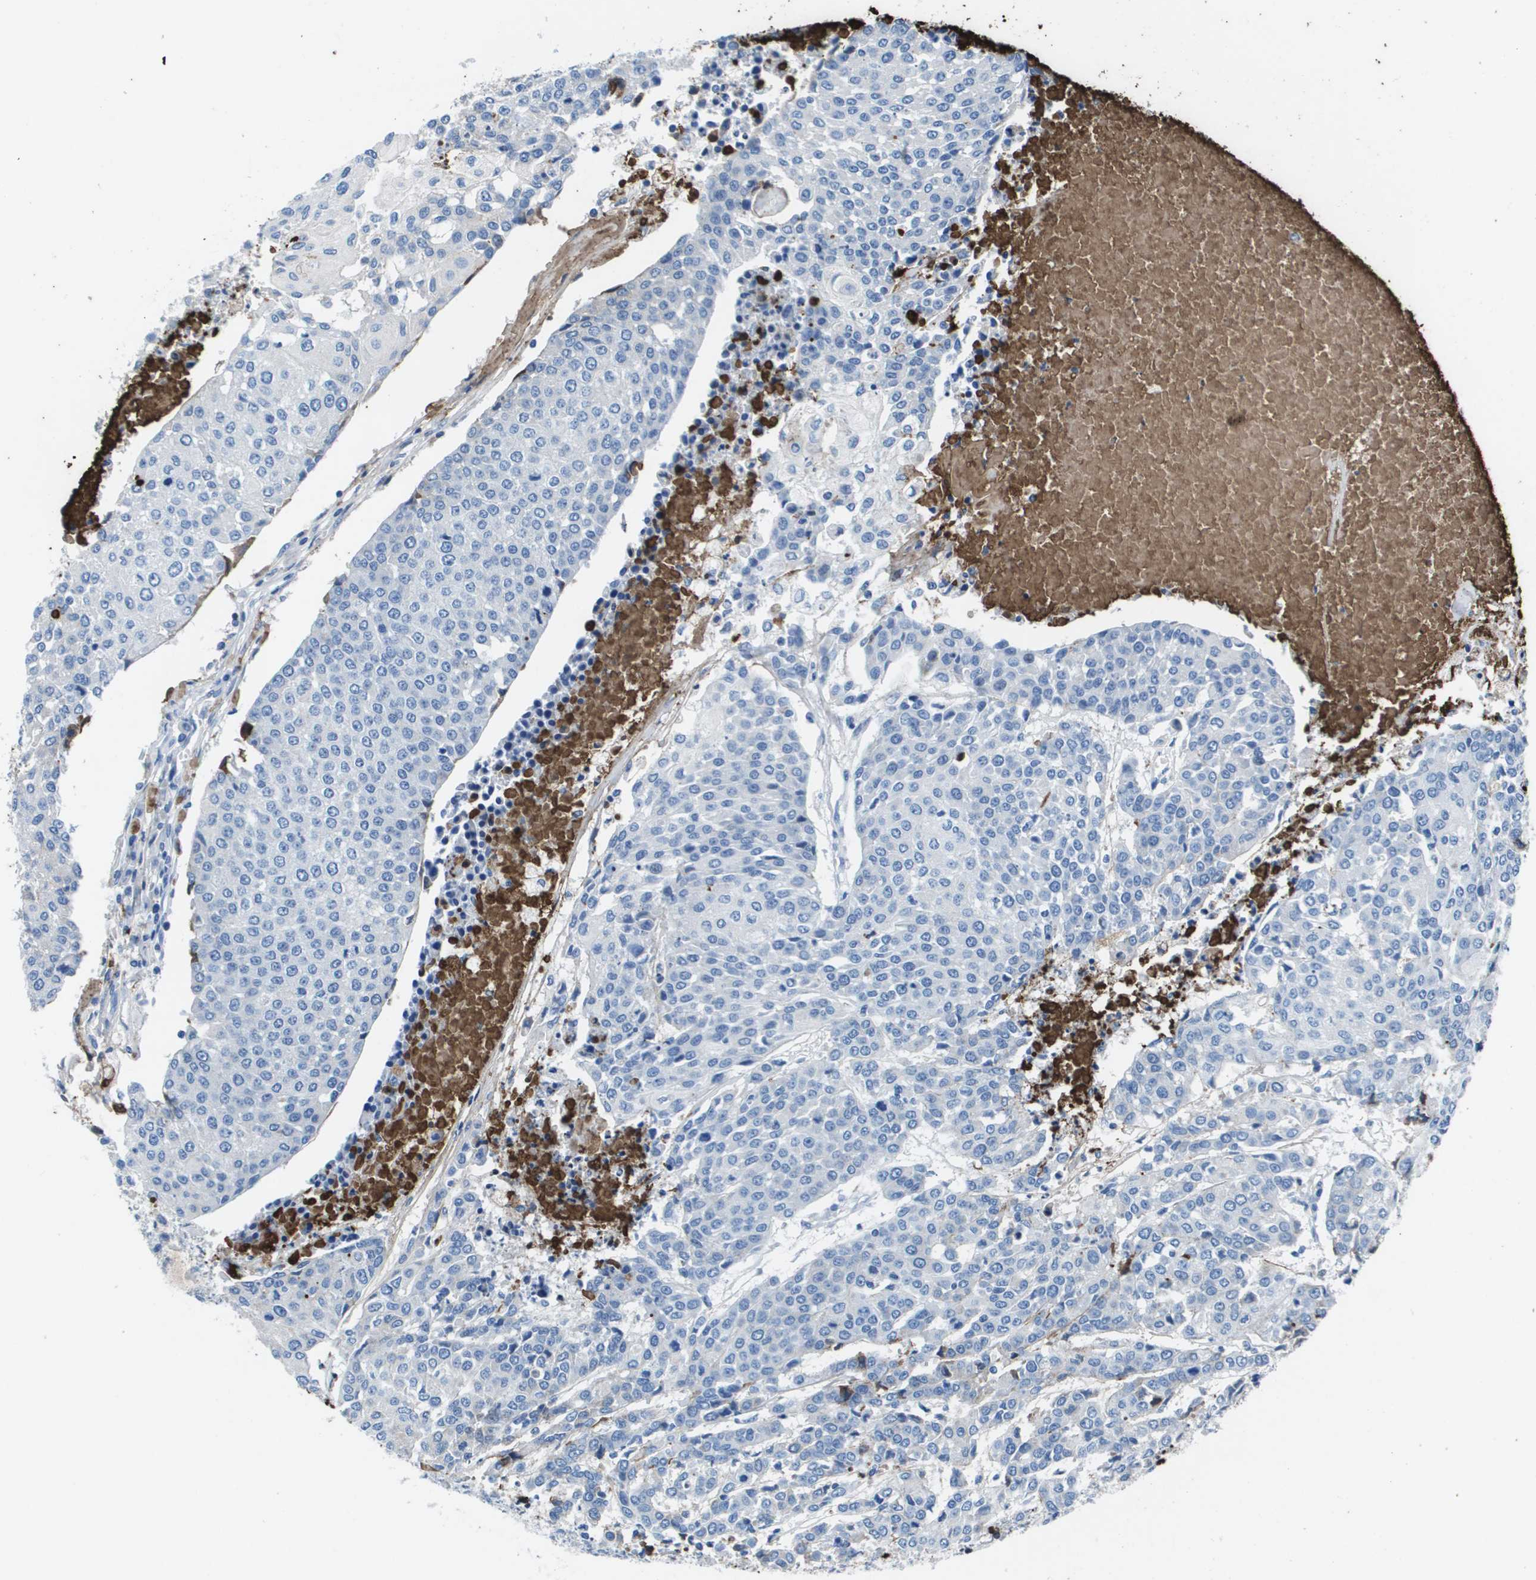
{"staining": {"intensity": "negative", "quantity": "none", "location": "none"}, "tissue": "urothelial cancer", "cell_type": "Tumor cells", "image_type": "cancer", "snomed": [{"axis": "morphology", "description": "Urothelial carcinoma, High grade"}, {"axis": "topography", "description": "Urinary bladder"}], "caption": "The immunohistochemistry photomicrograph has no significant staining in tumor cells of urothelial cancer tissue.", "gene": "VTN", "patient": {"sex": "female", "age": 85}}